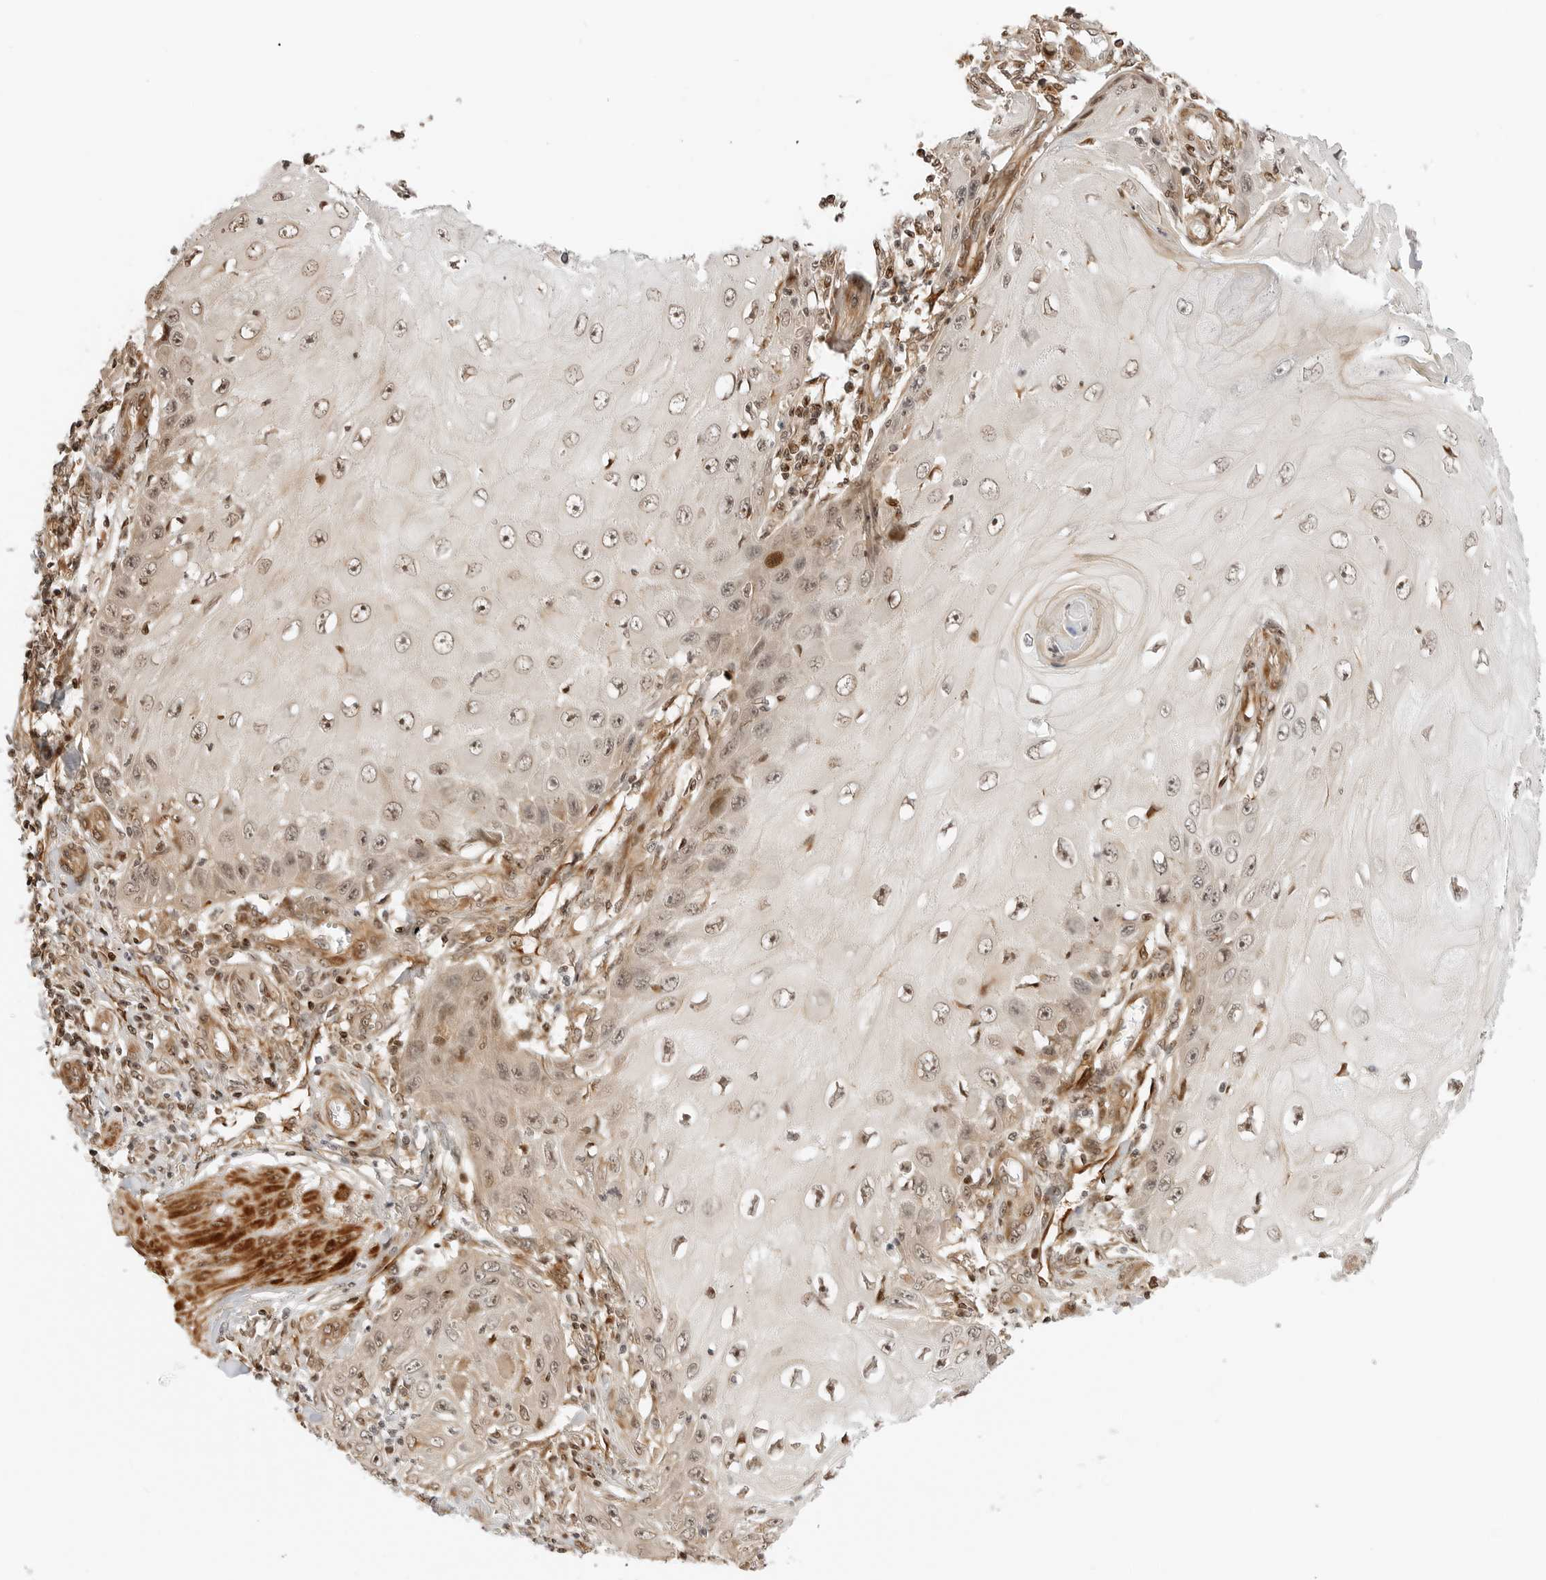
{"staining": {"intensity": "weak", "quantity": ">75%", "location": "nuclear"}, "tissue": "skin cancer", "cell_type": "Tumor cells", "image_type": "cancer", "snomed": [{"axis": "morphology", "description": "Squamous cell carcinoma, NOS"}, {"axis": "topography", "description": "Skin"}], "caption": "Weak nuclear staining is appreciated in about >75% of tumor cells in skin squamous cell carcinoma.", "gene": "GEM", "patient": {"sex": "female", "age": 73}}